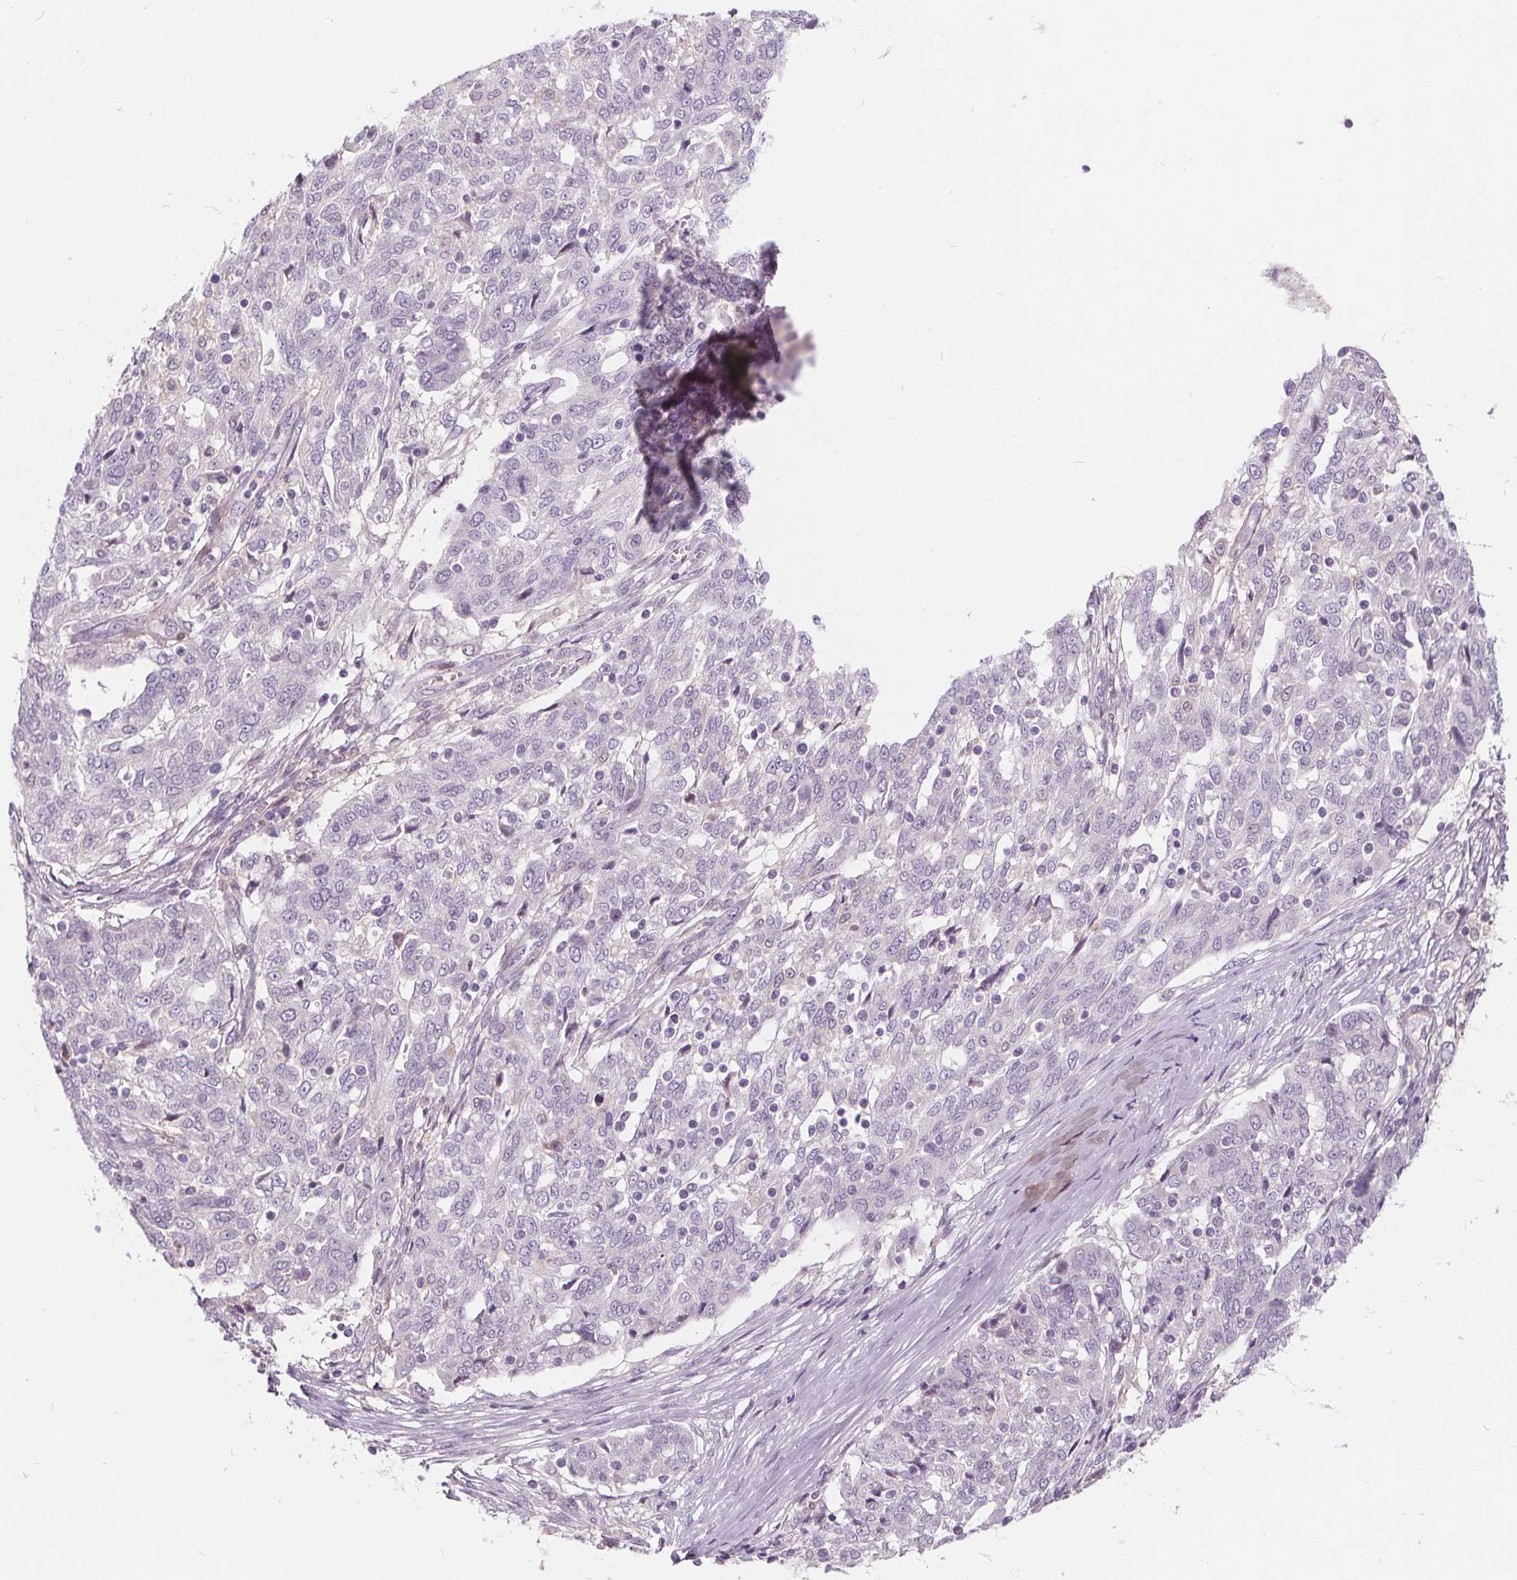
{"staining": {"intensity": "negative", "quantity": "none", "location": "none"}, "tissue": "ovarian cancer", "cell_type": "Tumor cells", "image_type": "cancer", "snomed": [{"axis": "morphology", "description": "Cystadenocarcinoma, serous, NOS"}, {"axis": "topography", "description": "Ovary"}], "caption": "Ovarian serous cystadenocarcinoma was stained to show a protein in brown. There is no significant positivity in tumor cells.", "gene": "HAAO", "patient": {"sex": "female", "age": 67}}